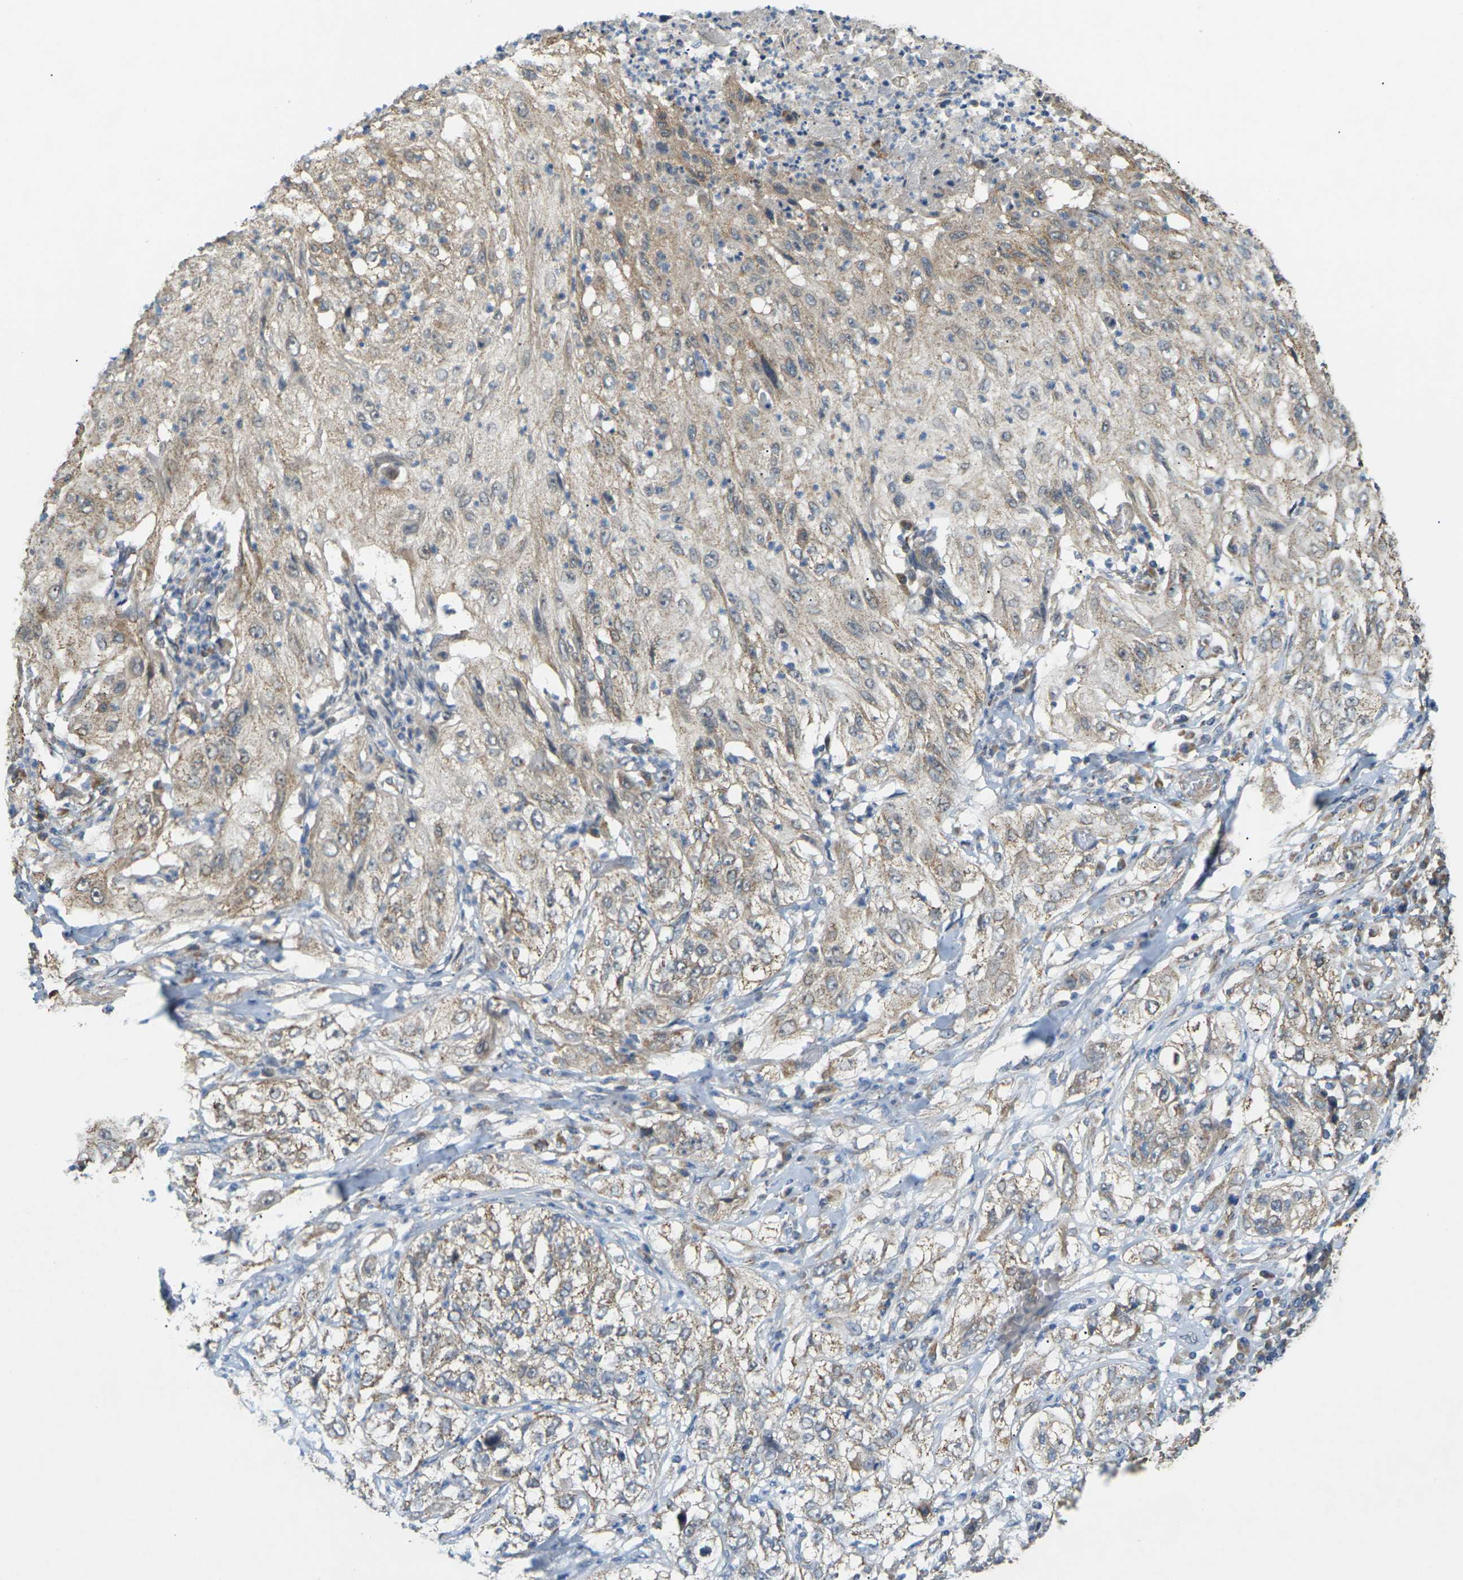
{"staining": {"intensity": "weak", "quantity": ">75%", "location": "cytoplasmic/membranous"}, "tissue": "lung cancer", "cell_type": "Tumor cells", "image_type": "cancer", "snomed": [{"axis": "morphology", "description": "Inflammation, NOS"}, {"axis": "morphology", "description": "Squamous cell carcinoma, NOS"}, {"axis": "topography", "description": "Lymph node"}, {"axis": "topography", "description": "Soft tissue"}, {"axis": "topography", "description": "Lung"}], "caption": "Lung cancer was stained to show a protein in brown. There is low levels of weak cytoplasmic/membranous positivity in about >75% of tumor cells.", "gene": "KSR1", "patient": {"sex": "male", "age": 66}}